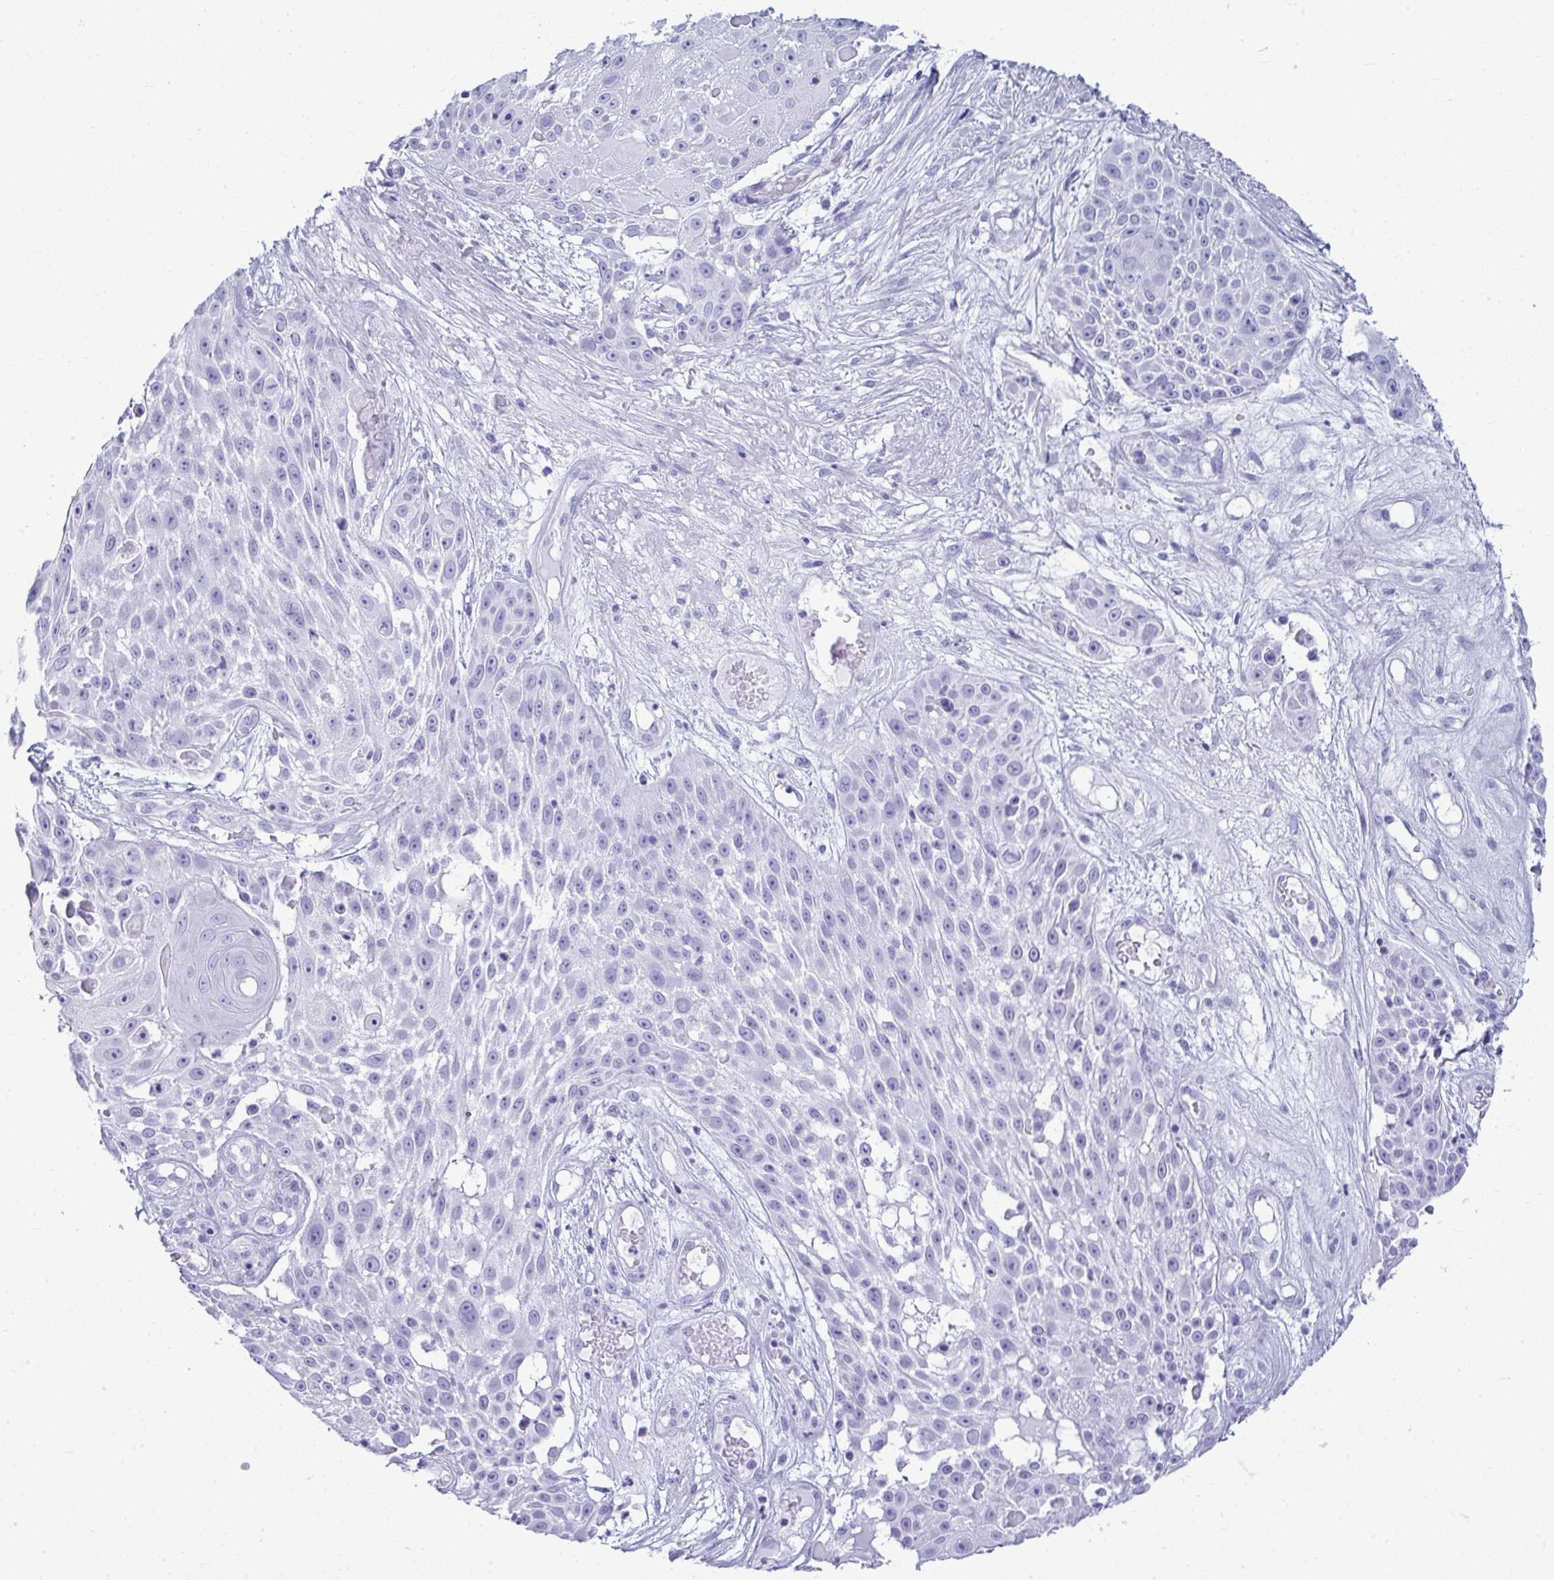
{"staining": {"intensity": "negative", "quantity": "none", "location": "none"}, "tissue": "skin cancer", "cell_type": "Tumor cells", "image_type": "cancer", "snomed": [{"axis": "morphology", "description": "Squamous cell carcinoma, NOS"}, {"axis": "topography", "description": "Skin"}], "caption": "Skin squamous cell carcinoma stained for a protein using immunohistochemistry (IHC) exhibits no positivity tumor cells.", "gene": "CLGN", "patient": {"sex": "female", "age": 86}}